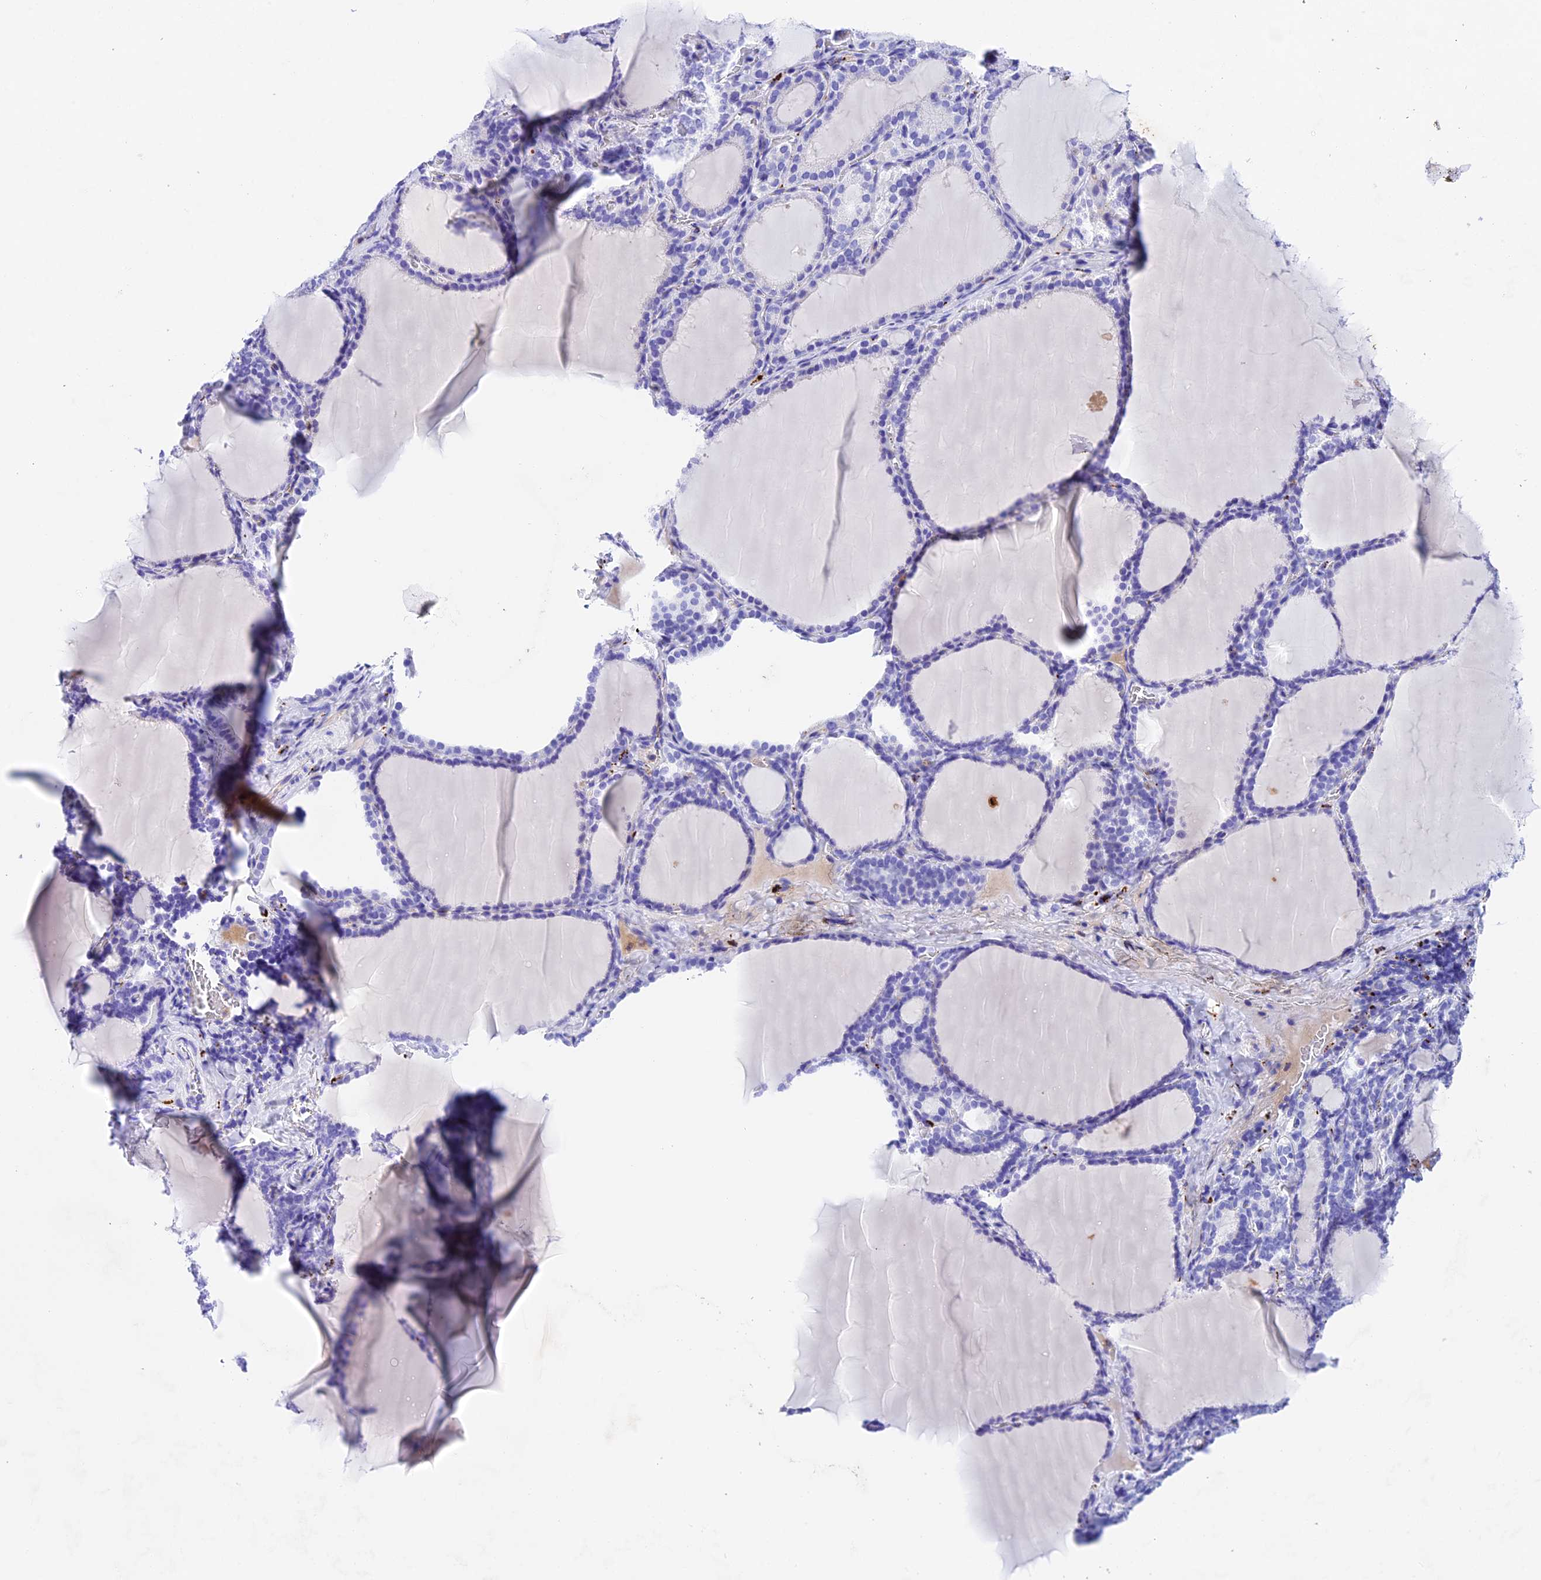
{"staining": {"intensity": "negative", "quantity": "none", "location": "none"}, "tissue": "thyroid gland", "cell_type": "Glandular cells", "image_type": "normal", "snomed": [{"axis": "morphology", "description": "Normal tissue, NOS"}, {"axis": "topography", "description": "Thyroid gland"}], "caption": "DAB (3,3'-diaminobenzidine) immunohistochemical staining of benign human thyroid gland exhibits no significant positivity in glandular cells.", "gene": "PSG11", "patient": {"sex": "female", "age": 39}}